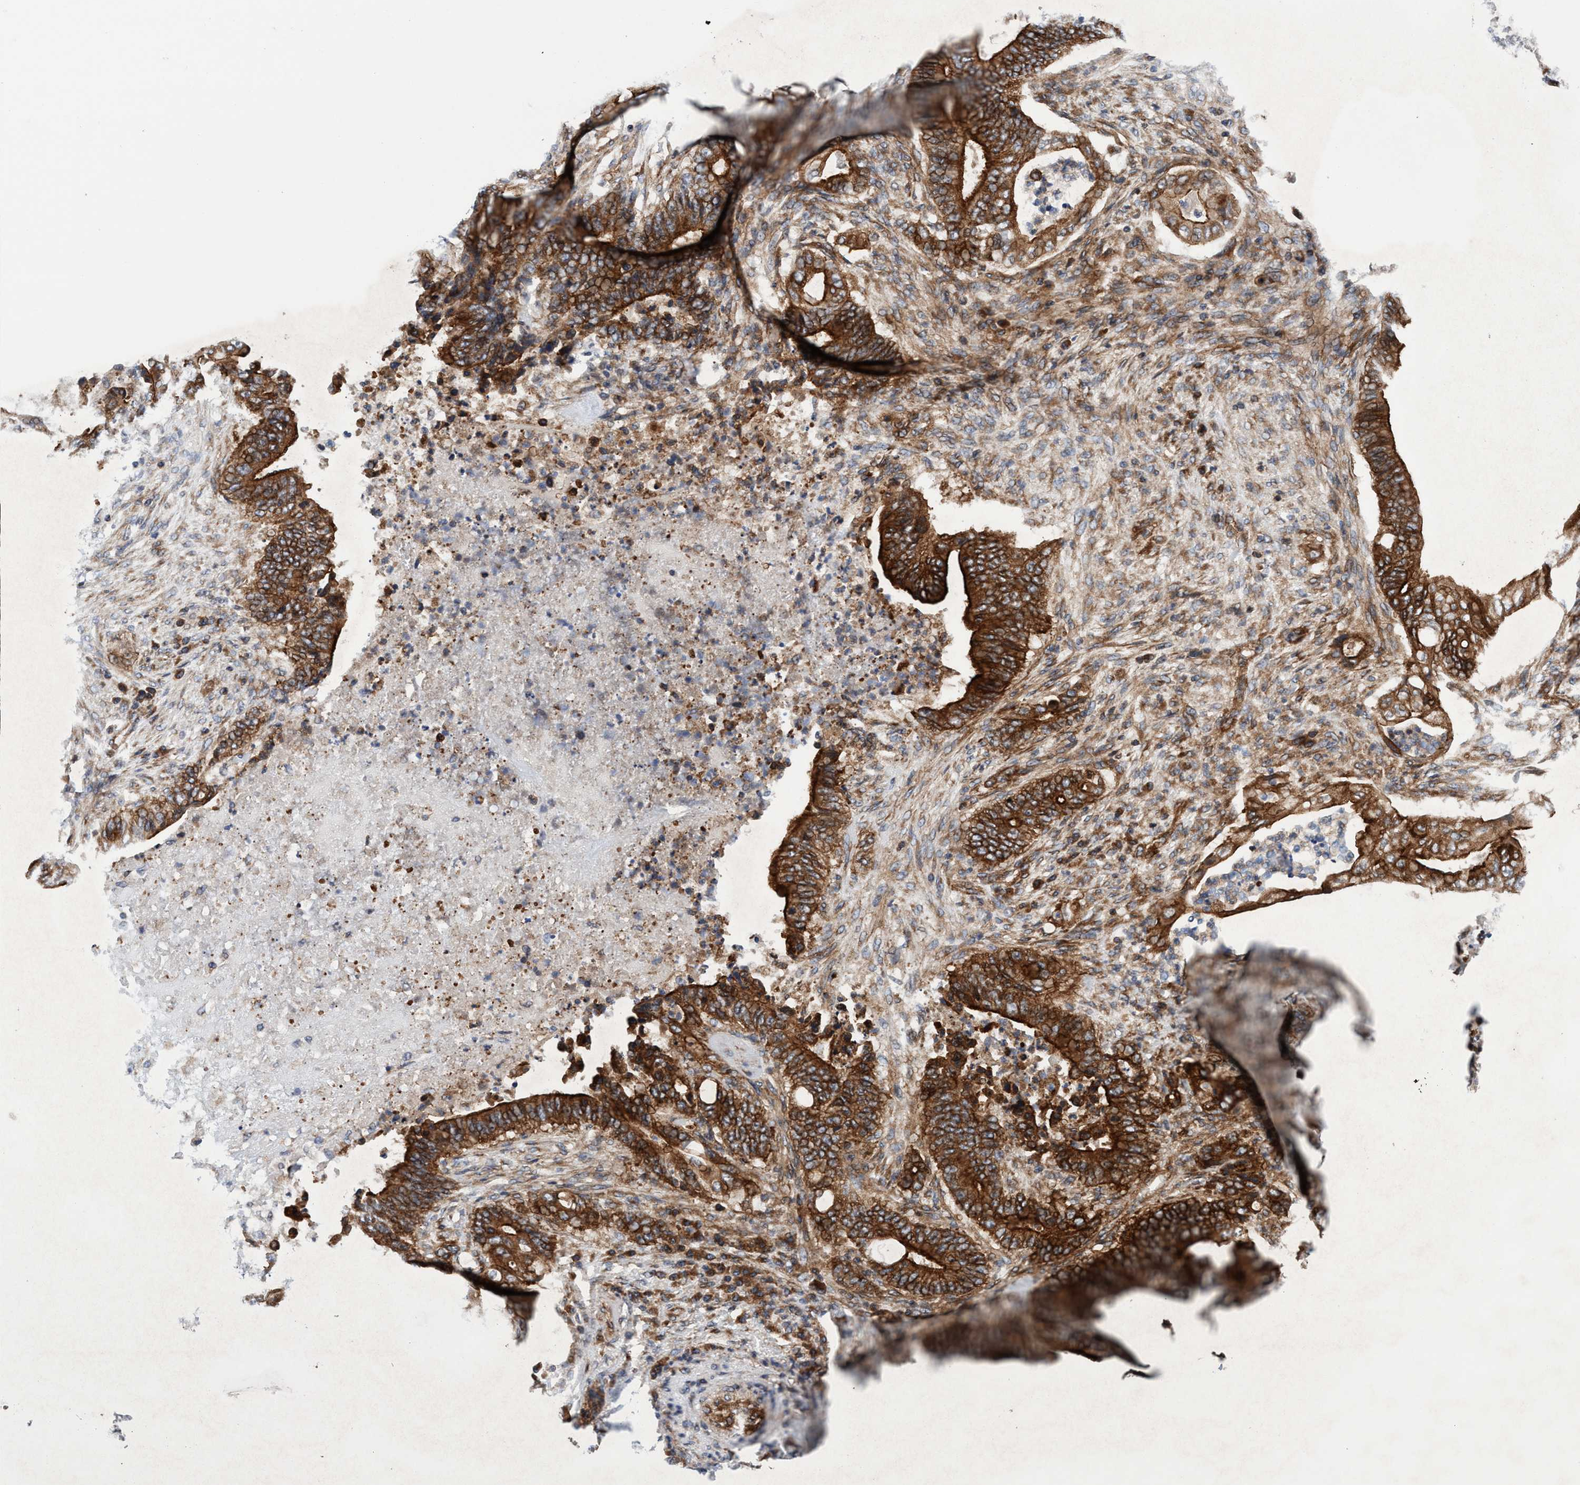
{"staining": {"intensity": "strong", "quantity": ">75%", "location": "cytoplasmic/membranous"}, "tissue": "stomach cancer", "cell_type": "Tumor cells", "image_type": "cancer", "snomed": [{"axis": "morphology", "description": "Adenocarcinoma, NOS"}, {"axis": "topography", "description": "Stomach"}], "caption": "Immunohistochemistry micrograph of neoplastic tissue: human stomach adenocarcinoma stained using immunohistochemistry (IHC) shows high levels of strong protein expression localized specifically in the cytoplasmic/membranous of tumor cells, appearing as a cytoplasmic/membranous brown color.", "gene": "MCM3AP", "patient": {"sex": "female", "age": 73}}